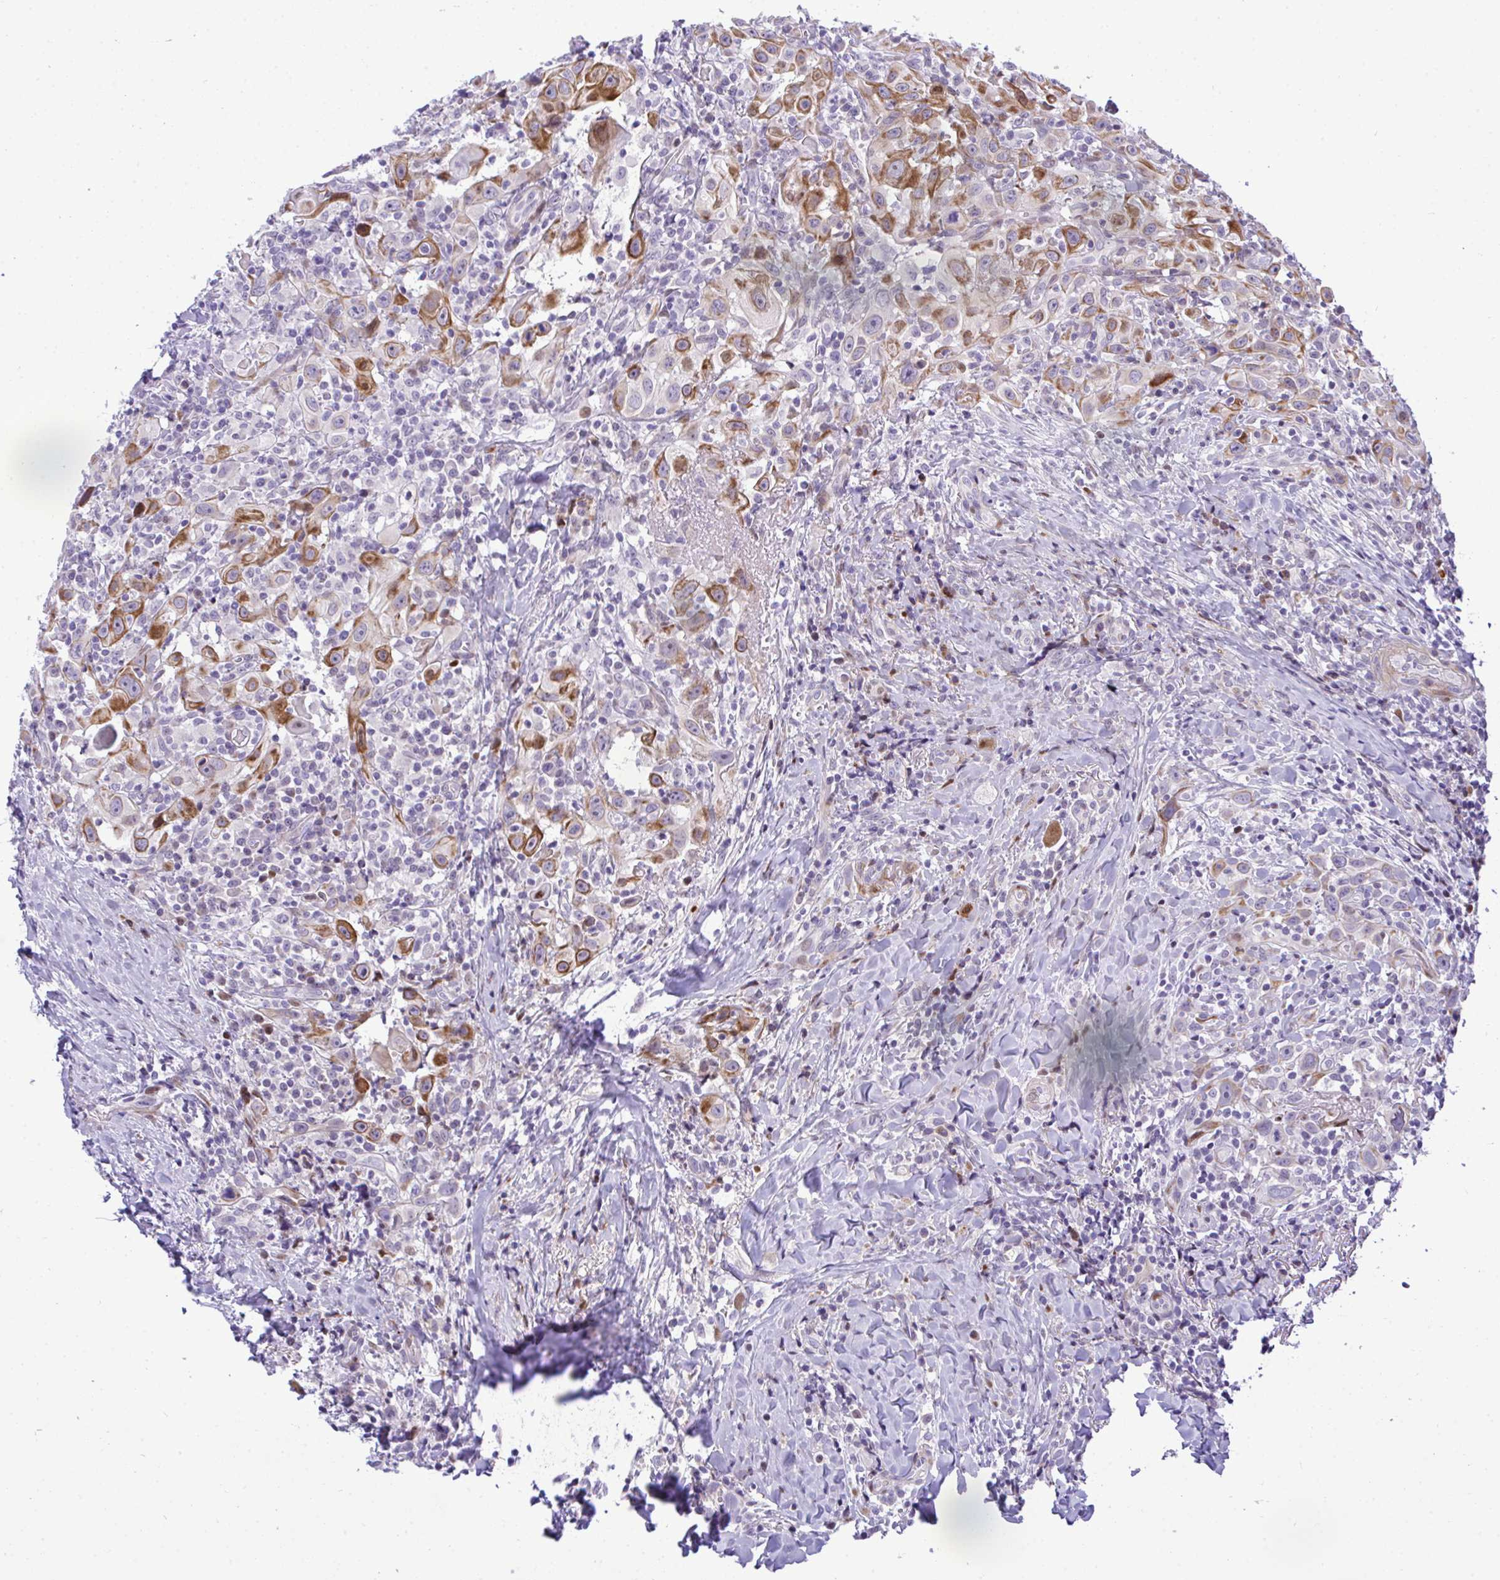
{"staining": {"intensity": "moderate", "quantity": "25%-75%", "location": "cytoplasmic/membranous"}, "tissue": "head and neck cancer", "cell_type": "Tumor cells", "image_type": "cancer", "snomed": [{"axis": "morphology", "description": "Squamous cell carcinoma, NOS"}, {"axis": "topography", "description": "Head-Neck"}], "caption": "Protein expression analysis of human head and neck cancer (squamous cell carcinoma) reveals moderate cytoplasmic/membranous expression in about 25%-75% of tumor cells. The staining was performed using DAB to visualize the protein expression in brown, while the nuclei were stained in blue with hematoxylin (Magnification: 20x).", "gene": "CASTOR2", "patient": {"sex": "female", "age": 95}}